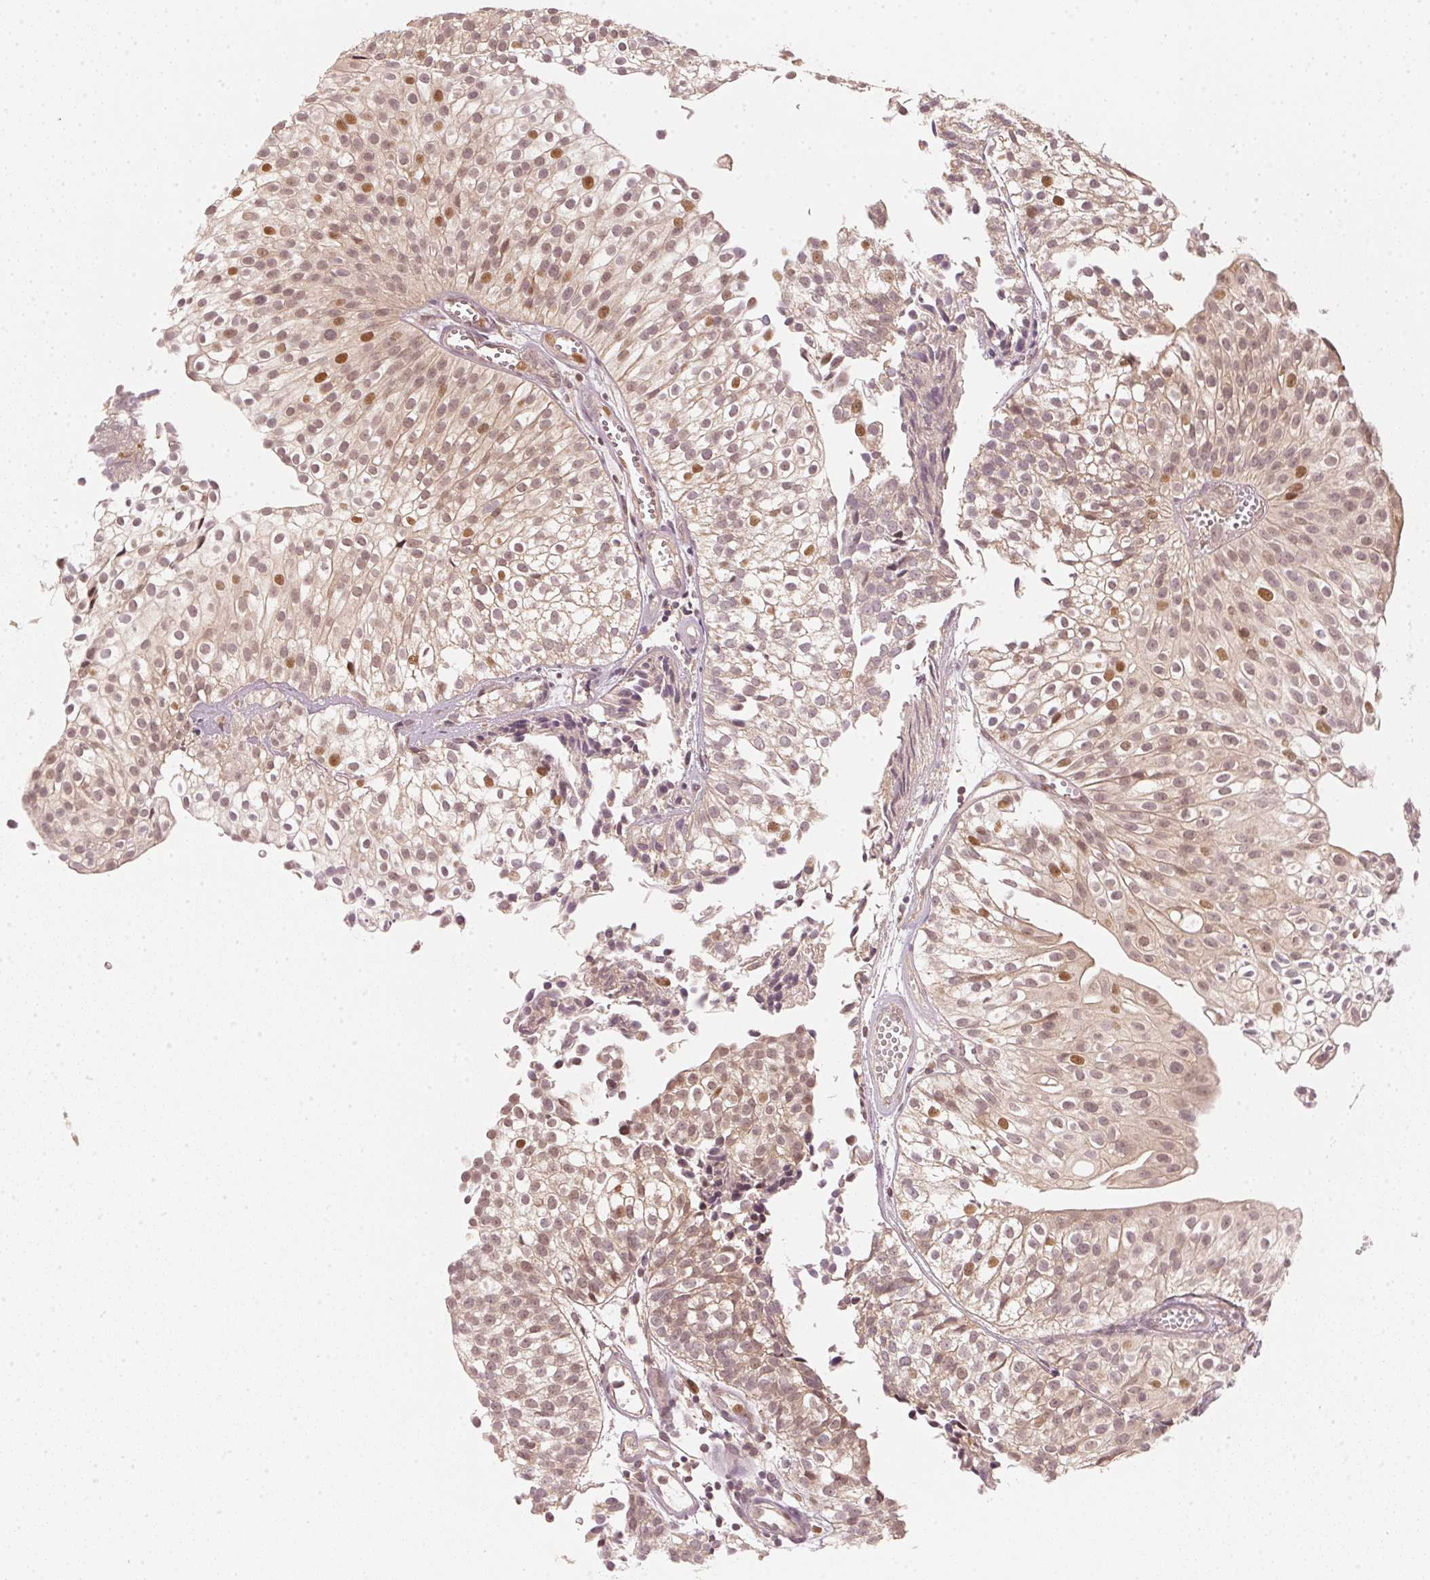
{"staining": {"intensity": "moderate", "quantity": ">75%", "location": "cytoplasmic/membranous,nuclear"}, "tissue": "urothelial cancer", "cell_type": "Tumor cells", "image_type": "cancer", "snomed": [{"axis": "morphology", "description": "Urothelial carcinoma, Low grade"}, {"axis": "topography", "description": "Urinary bladder"}], "caption": "Immunohistochemistry (IHC) histopathology image of urothelial cancer stained for a protein (brown), which reveals medium levels of moderate cytoplasmic/membranous and nuclear staining in about >75% of tumor cells.", "gene": "UBE2L3", "patient": {"sex": "male", "age": 70}}